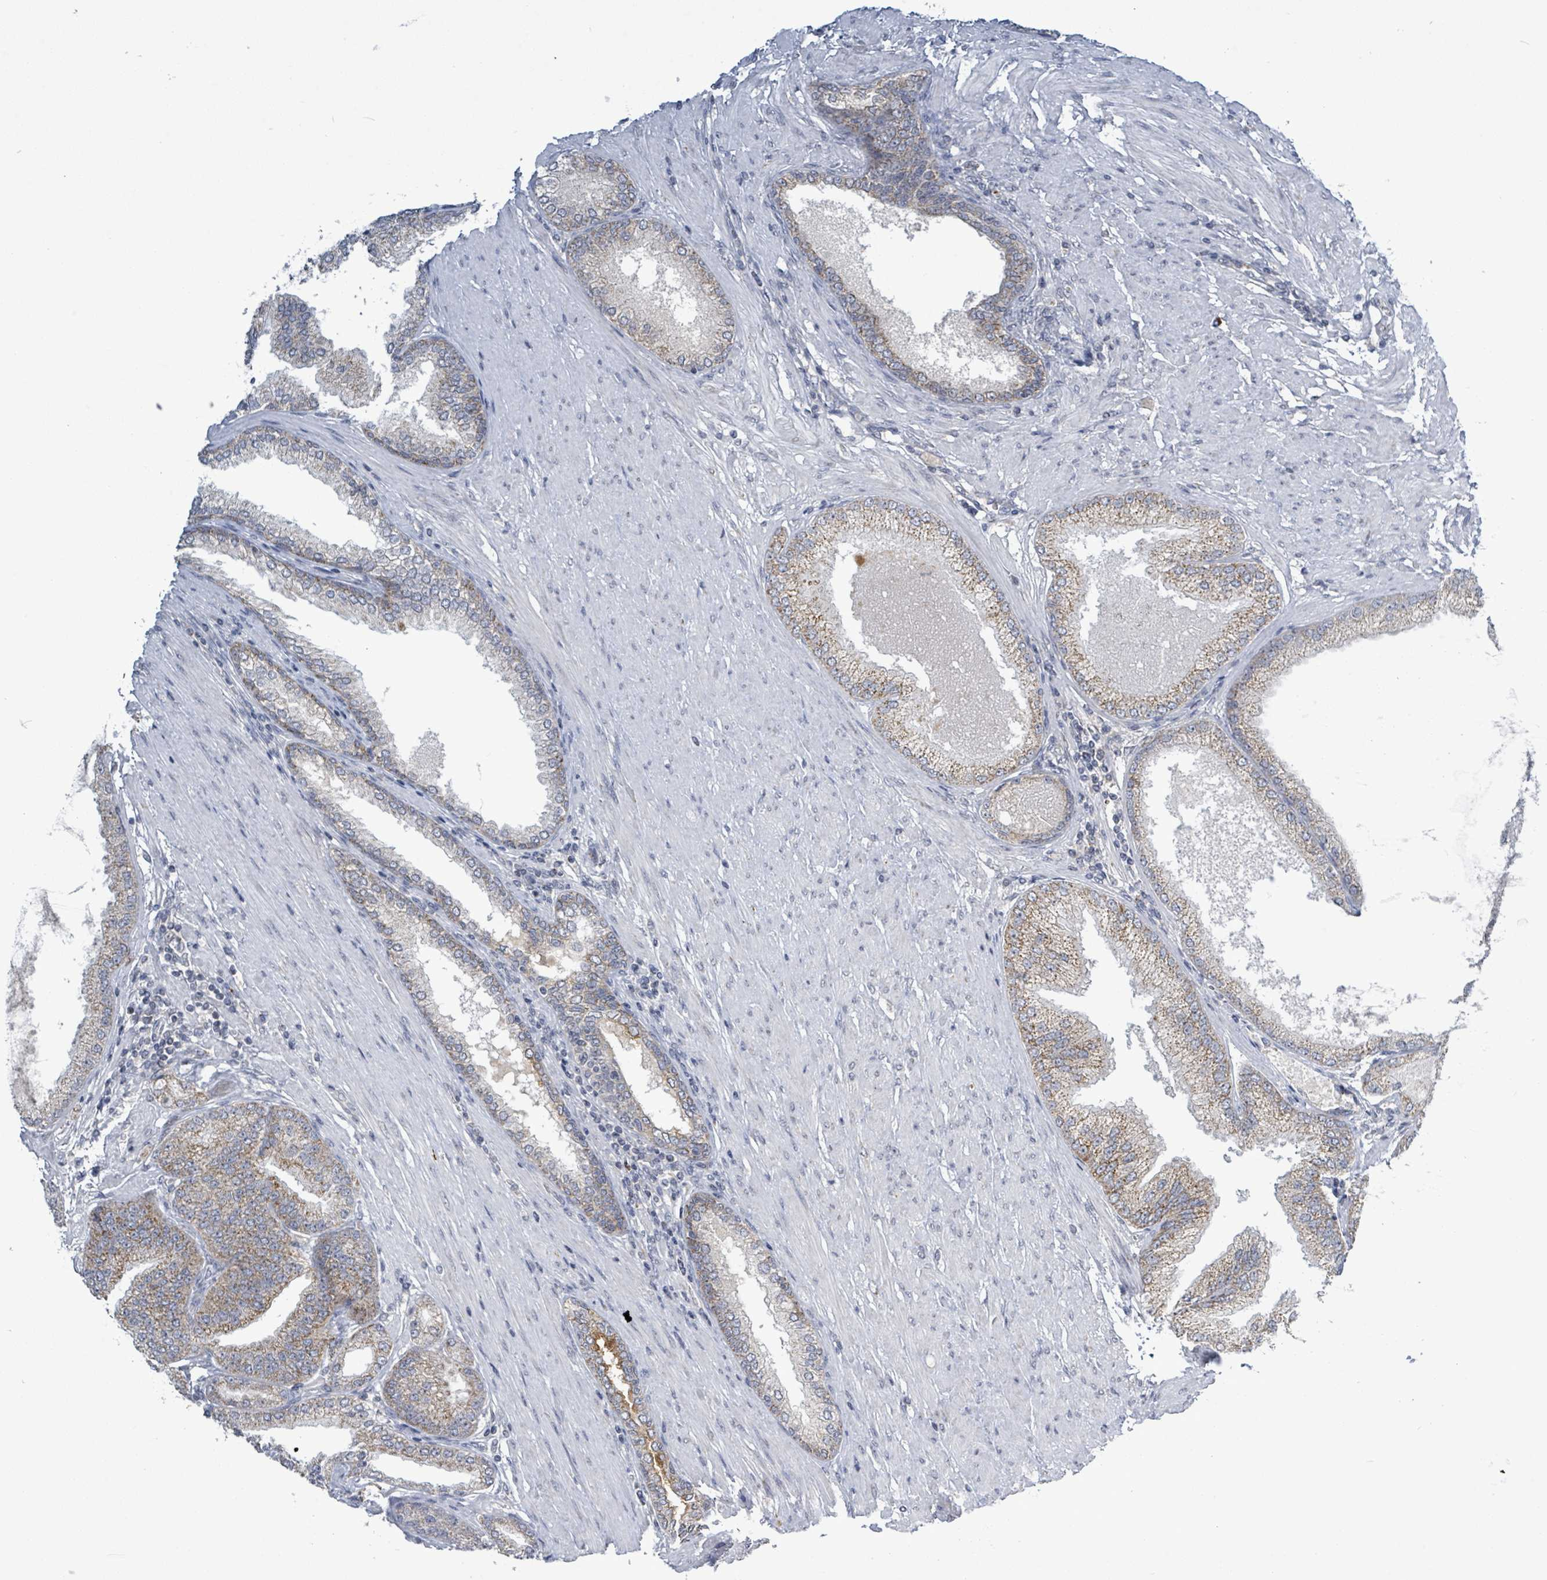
{"staining": {"intensity": "moderate", "quantity": "25%-75%", "location": "cytoplasmic/membranous"}, "tissue": "prostate cancer", "cell_type": "Tumor cells", "image_type": "cancer", "snomed": [{"axis": "morphology", "description": "Adenocarcinoma, High grade"}, {"axis": "topography", "description": "Prostate"}], "caption": "Immunohistochemical staining of prostate high-grade adenocarcinoma displays medium levels of moderate cytoplasmic/membranous positivity in about 25%-75% of tumor cells.", "gene": "COQ10B", "patient": {"sex": "male", "age": 71}}